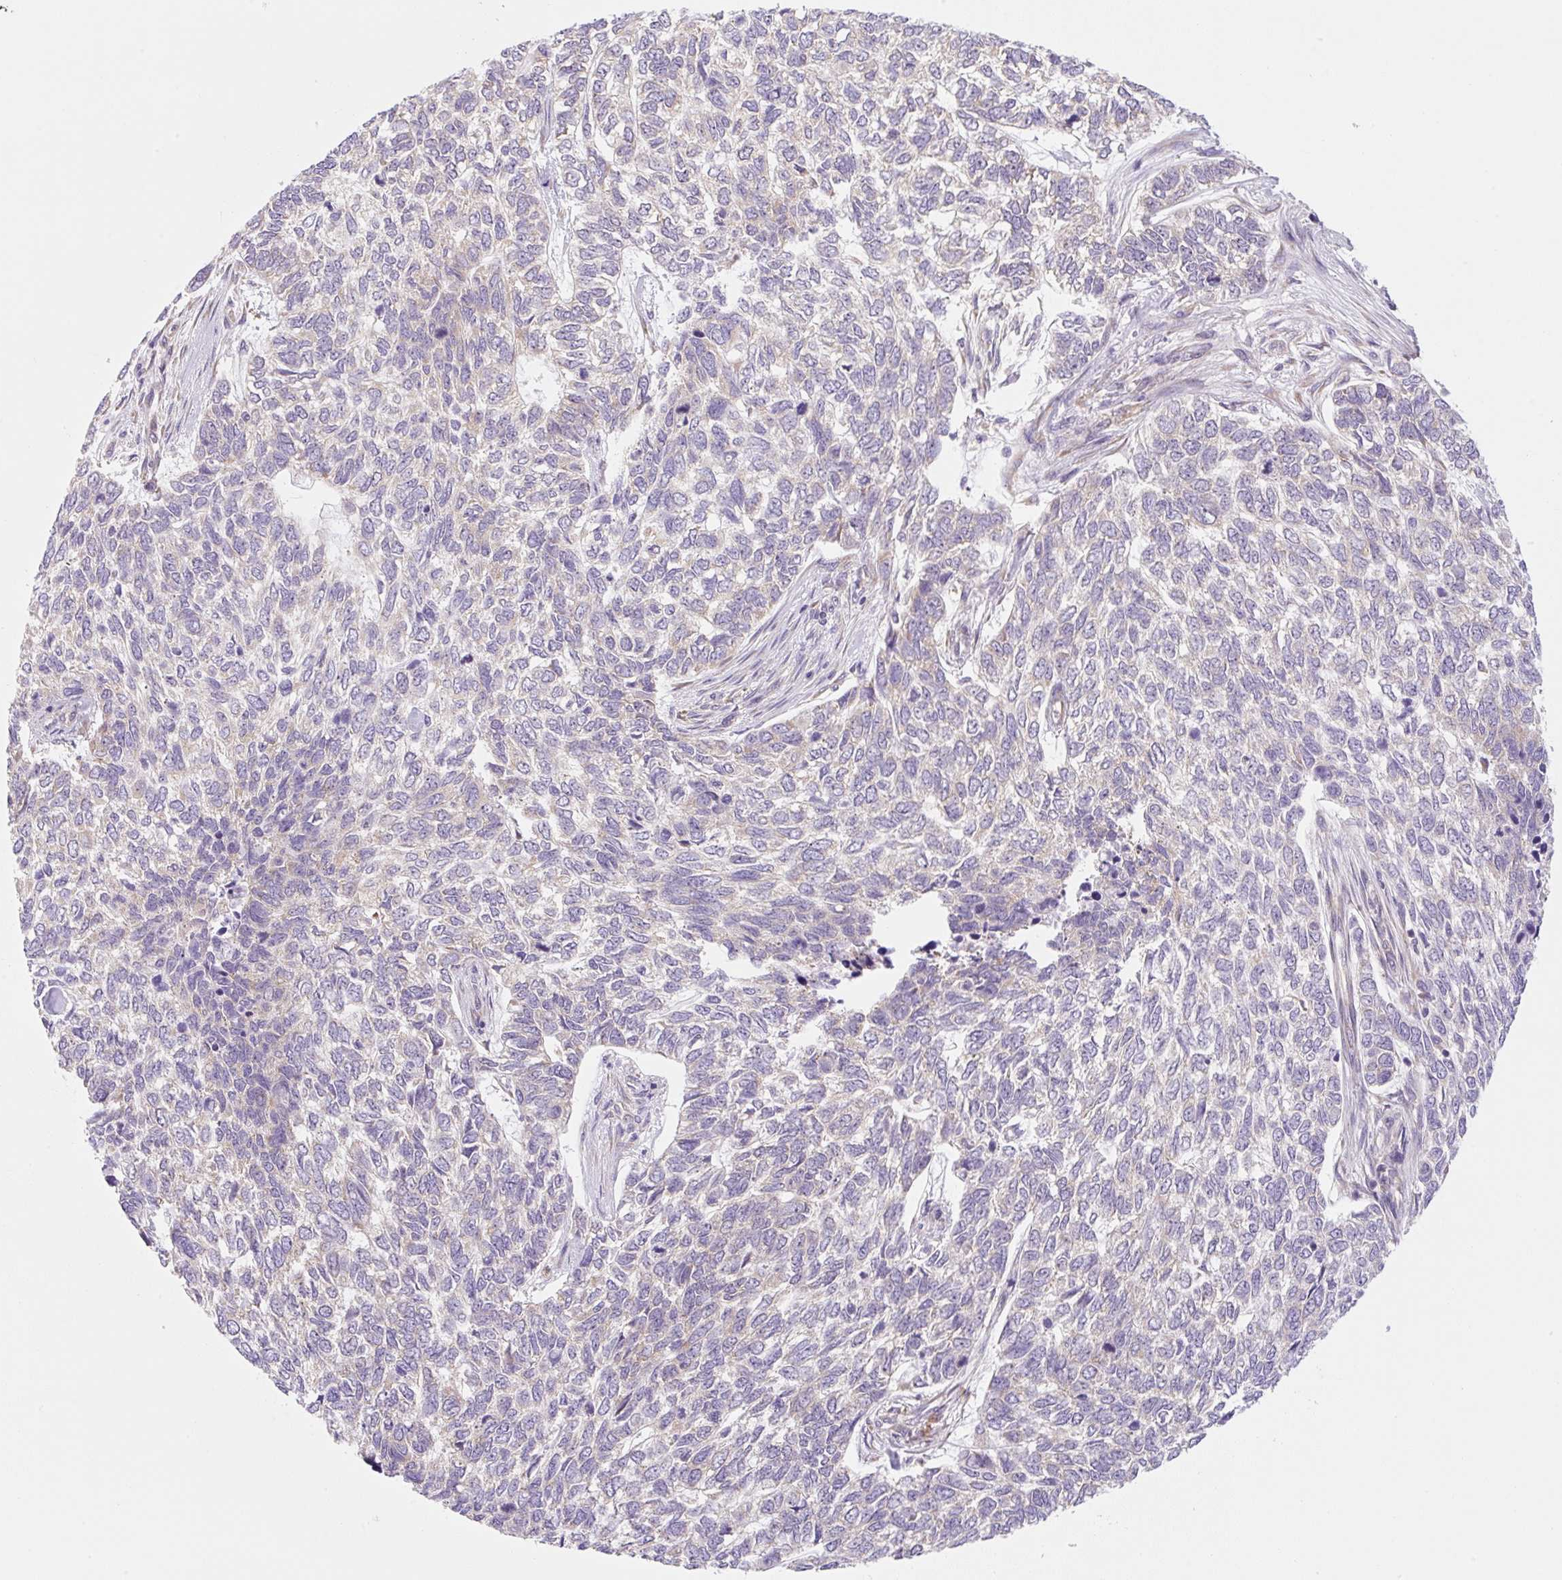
{"staining": {"intensity": "negative", "quantity": "none", "location": "none"}, "tissue": "skin cancer", "cell_type": "Tumor cells", "image_type": "cancer", "snomed": [{"axis": "morphology", "description": "Basal cell carcinoma"}, {"axis": "topography", "description": "Skin"}], "caption": "IHC image of human basal cell carcinoma (skin) stained for a protein (brown), which demonstrates no staining in tumor cells.", "gene": "RPL18A", "patient": {"sex": "female", "age": 65}}